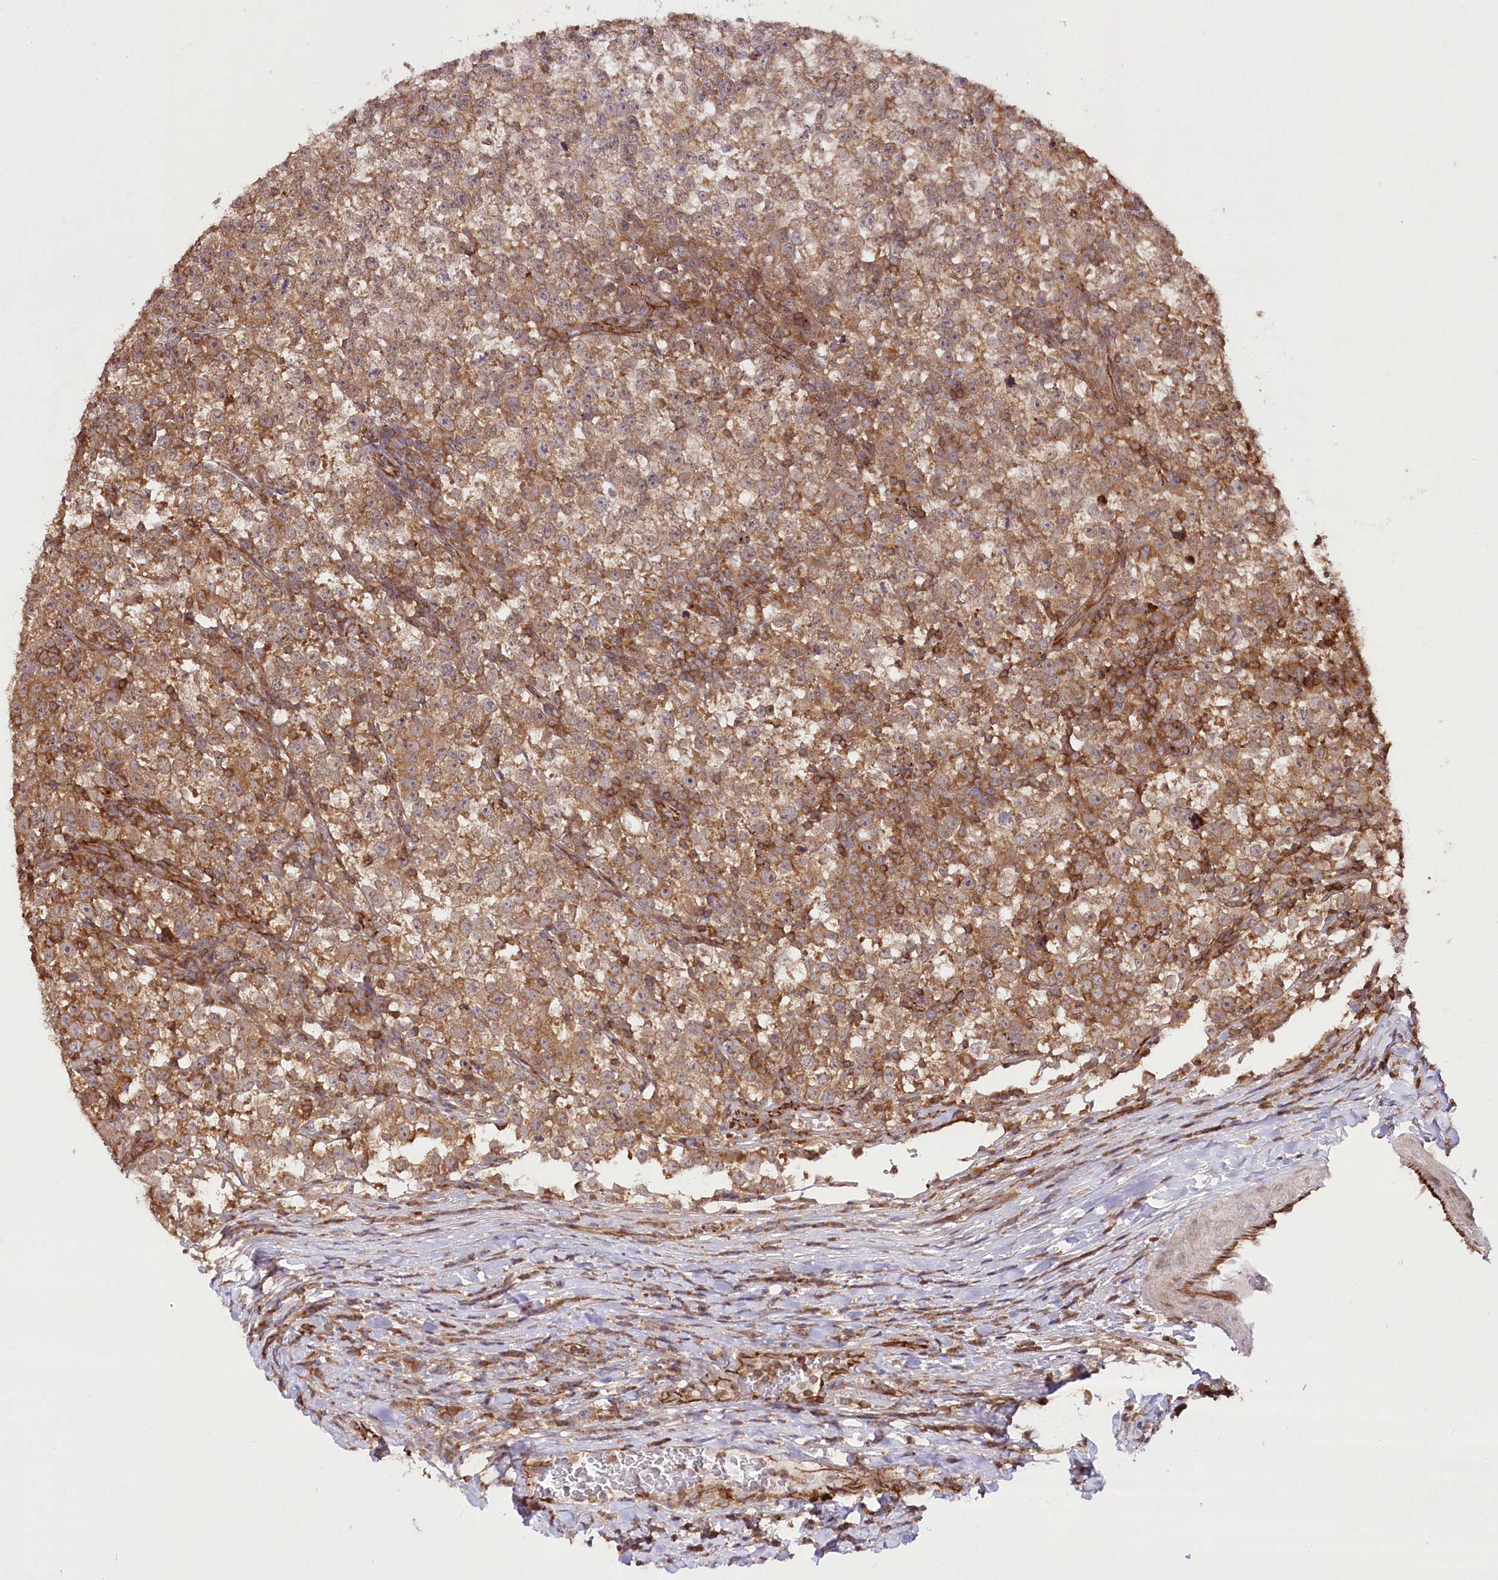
{"staining": {"intensity": "moderate", "quantity": ">75%", "location": "cytoplasmic/membranous"}, "tissue": "testis cancer", "cell_type": "Tumor cells", "image_type": "cancer", "snomed": [{"axis": "morphology", "description": "Normal tissue, NOS"}, {"axis": "morphology", "description": "Seminoma, NOS"}, {"axis": "topography", "description": "Testis"}], "caption": "DAB immunohistochemical staining of human seminoma (testis) shows moderate cytoplasmic/membranous protein staining in about >75% of tumor cells.", "gene": "DHX29", "patient": {"sex": "male", "age": 43}}